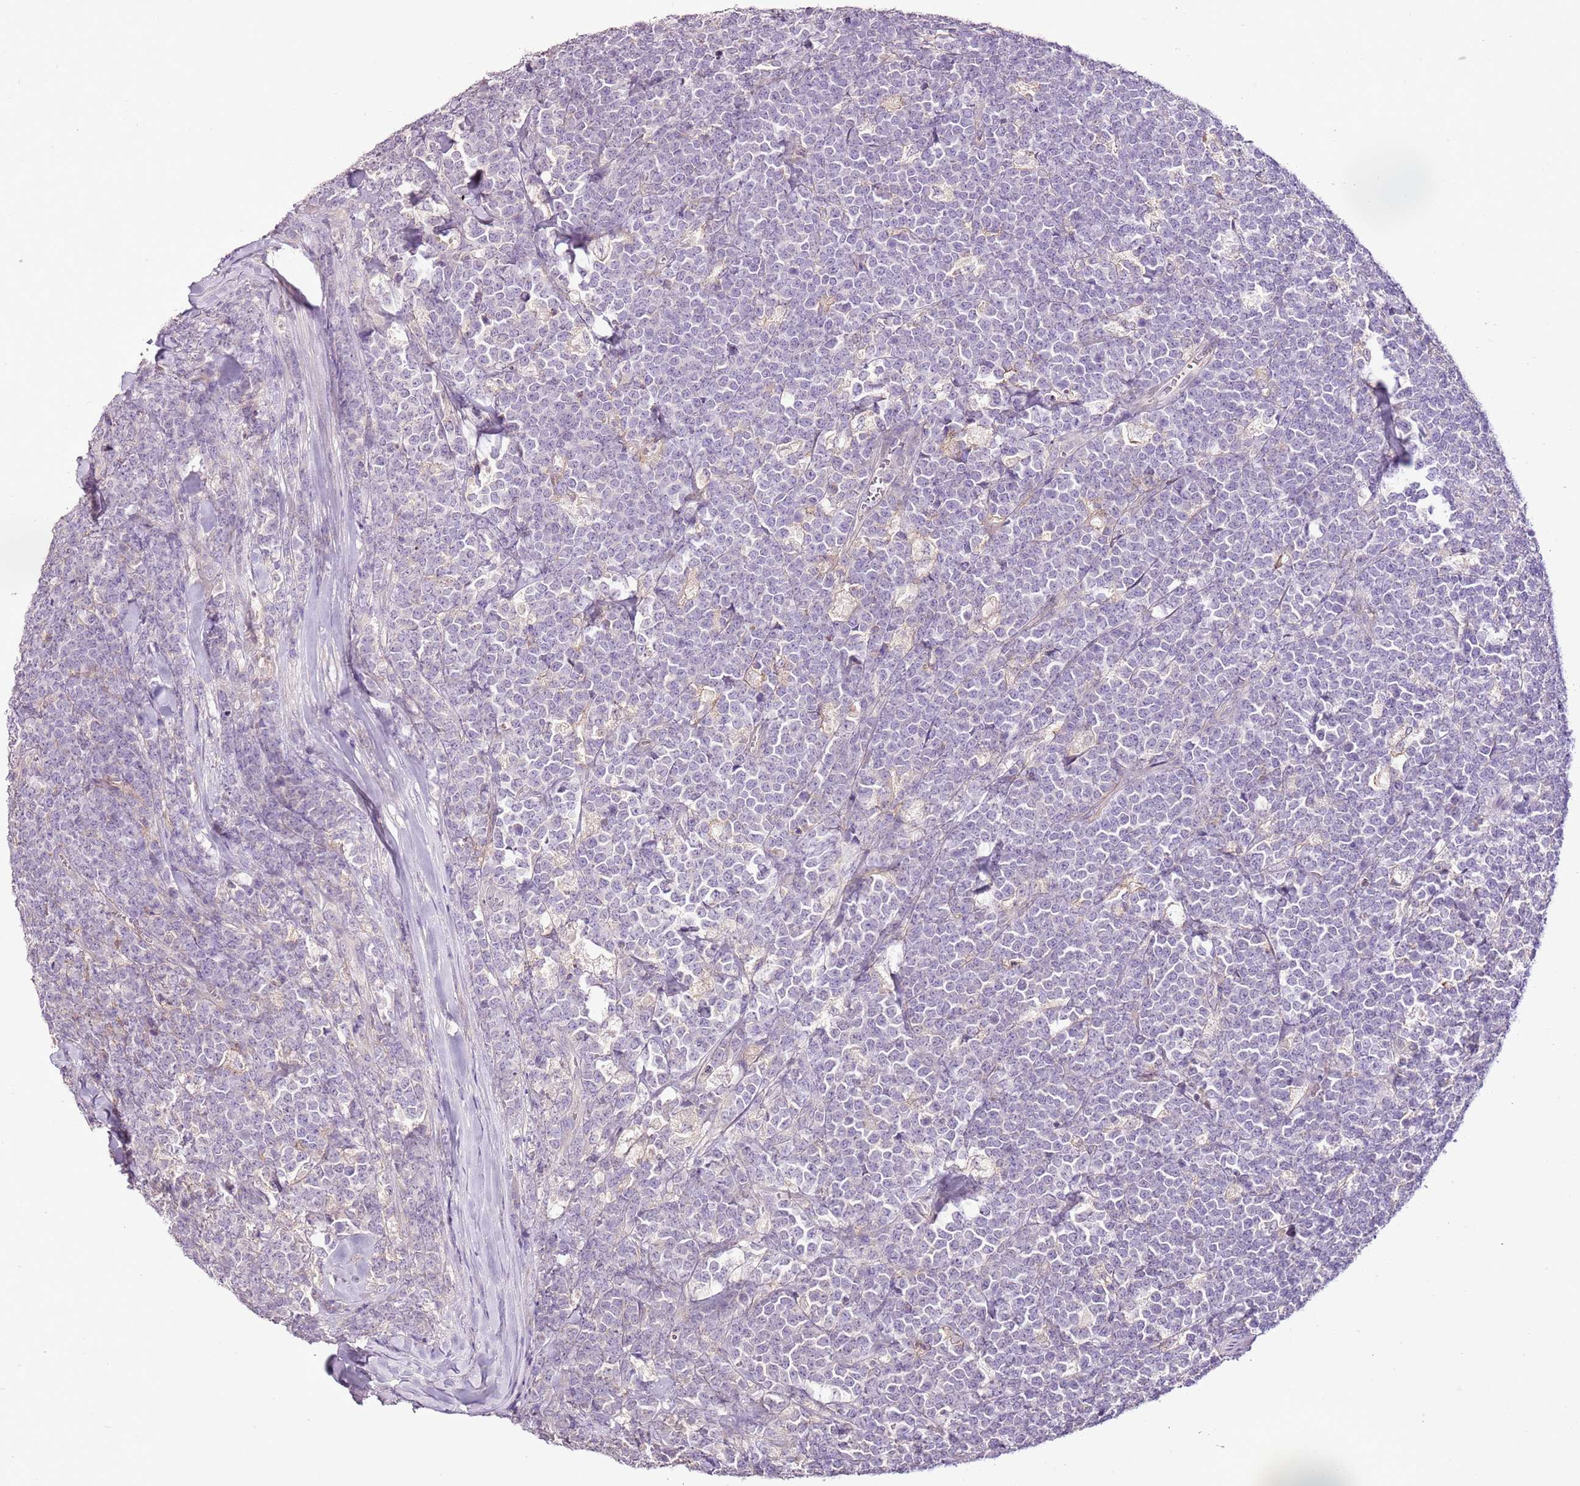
{"staining": {"intensity": "negative", "quantity": "none", "location": "none"}, "tissue": "lymphoma", "cell_type": "Tumor cells", "image_type": "cancer", "snomed": [{"axis": "morphology", "description": "Malignant lymphoma, non-Hodgkin's type, High grade"}, {"axis": "topography", "description": "Small intestine"}, {"axis": "topography", "description": "Colon"}], "caption": "This is an immunohistochemistry image of high-grade malignant lymphoma, non-Hodgkin's type. There is no positivity in tumor cells.", "gene": "CMKLR1", "patient": {"sex": "male", "age": 8}}